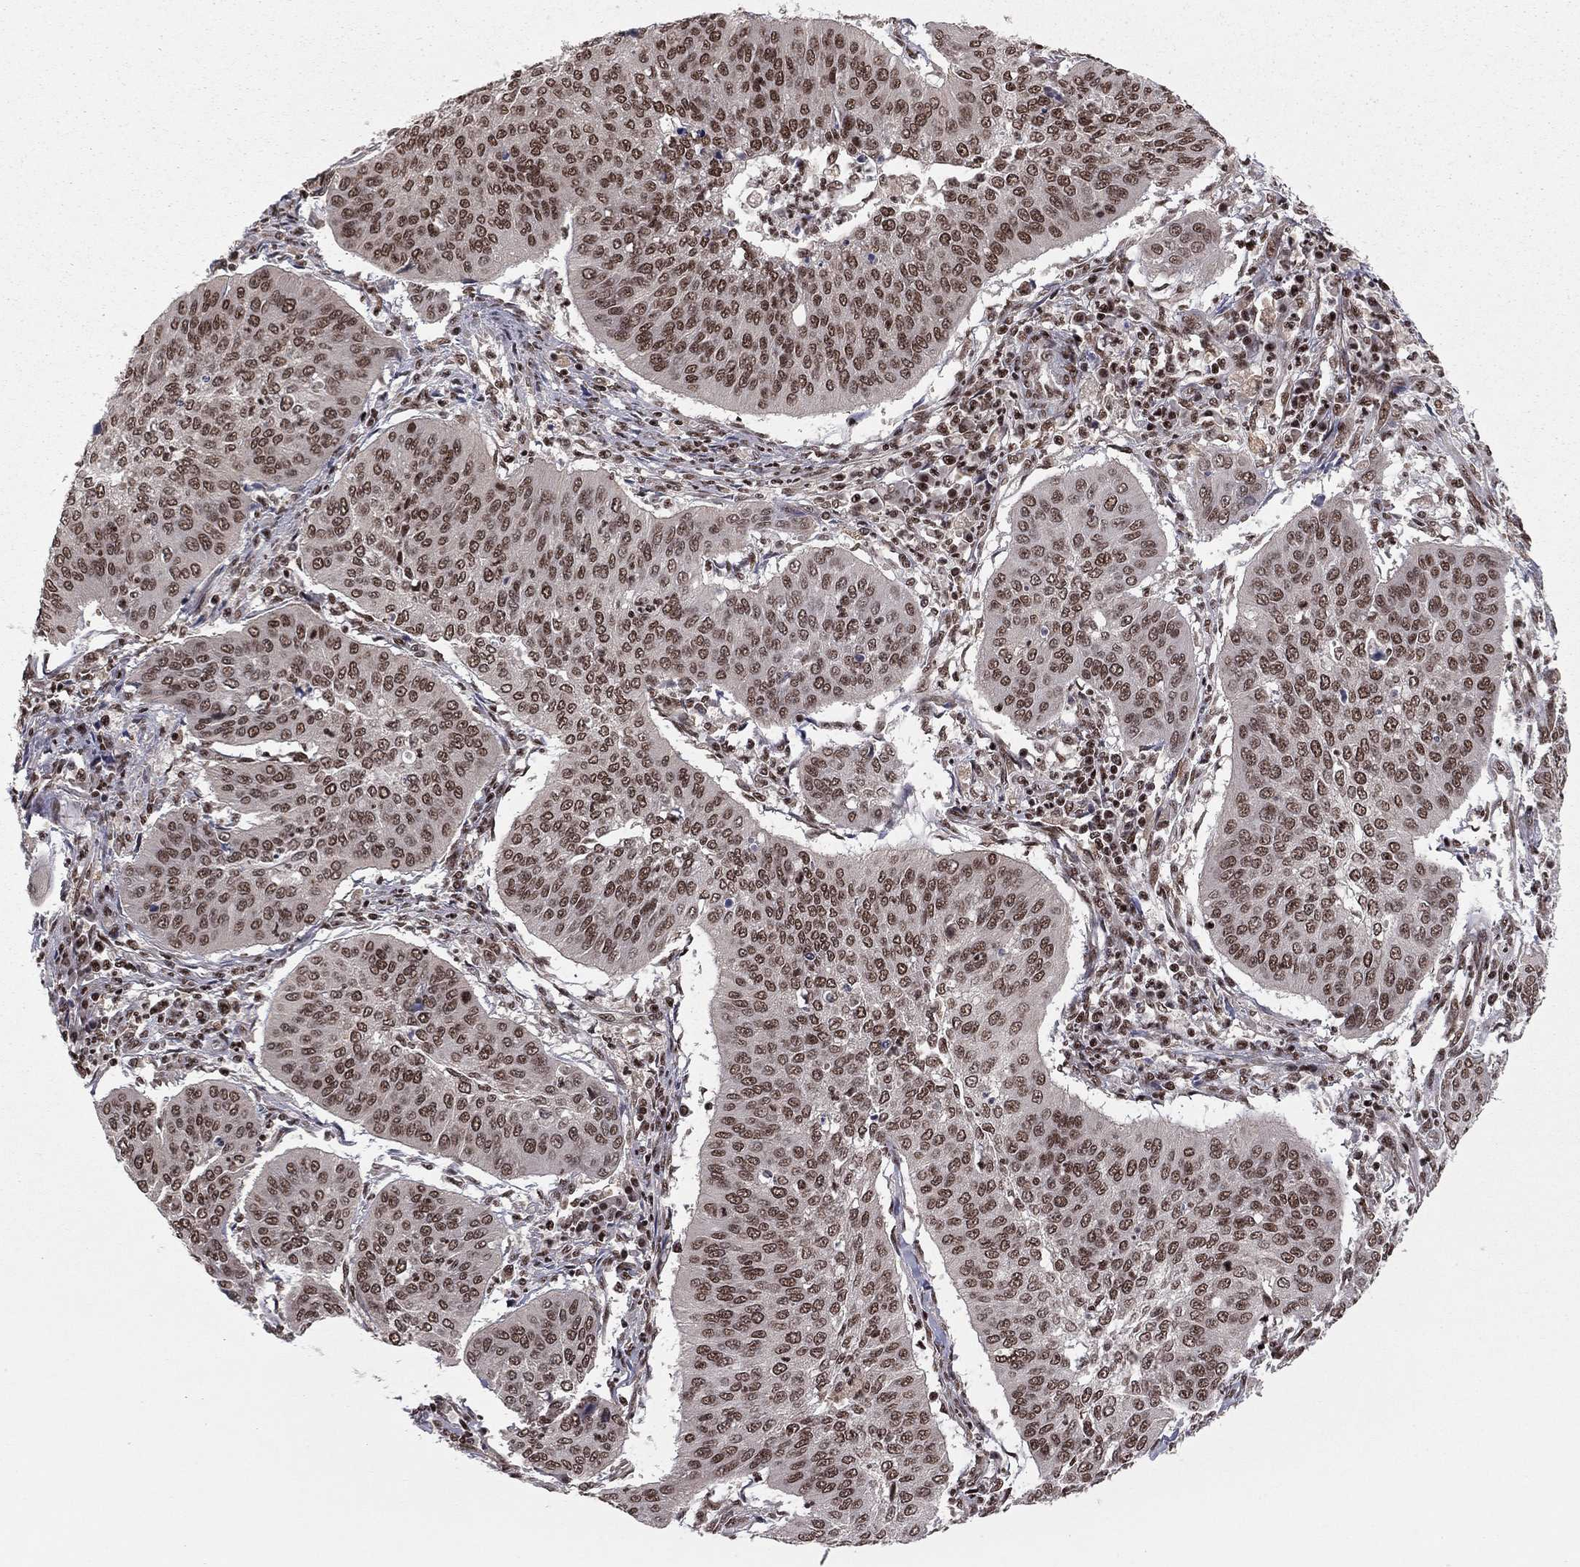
{"staining": {"intensity": "strong", "quantity": "25%-75%", "location": "nuclear"}, "tissue": "cervical cancer", "cell_type": "Tumor cells", "image_type": "cancer", "snomed": [{"axis": "morphology", "description": "Normal tissue, NOS"}, {"axis": "morphology", "description": "Squamous cell carcinoma, NOS"}, {"axis": "topography", "description": "Cervix"}], "caption": "Strong nuclear positivity is identified in about 25%-75% of tumor cells in cervical squamous cell carcinoma.", "gene": "NFYB", "patient": {"sex": "female", "age": 39}}